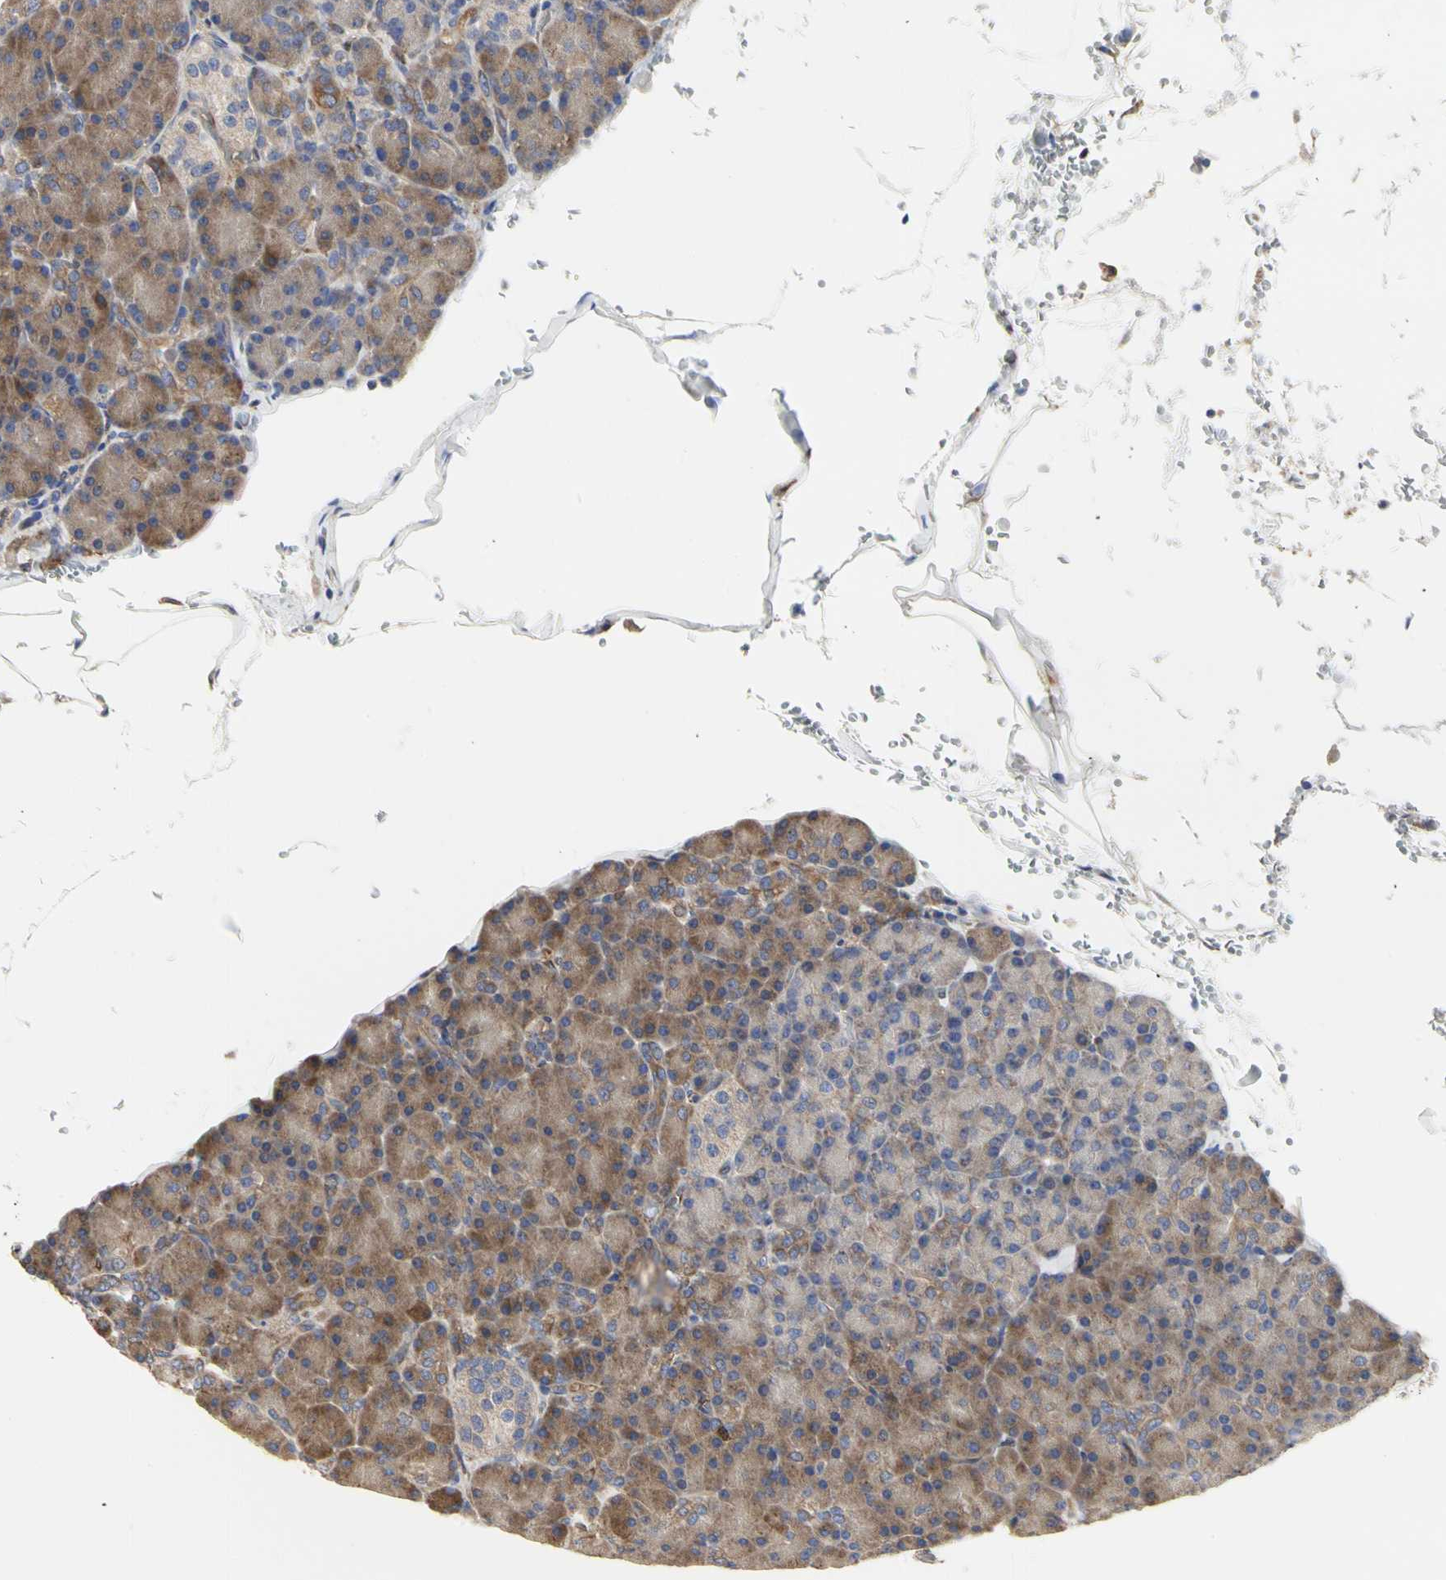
{"staining": {"intensity": "moderate", "quantity": ">75%", "location": "cytoplasmic/membranous"}, "tissue": "pancreas", "cell_type": "Exocrine glandular cells", "image_type": "normal", "snomed": [{"axis": "morphology", "description": "Normal tissue, NOS"}, {"axis": "topography", "description": "Pancreas"}], "caption": "Immunohistochemistry of normal pancreas displays medium levels of moderate cytoplasmic/membranous expression in approximately >75% of exocrine glandular cells.", "gene": "C3orf52", "patient": {"sex": "female", "age": 43}}